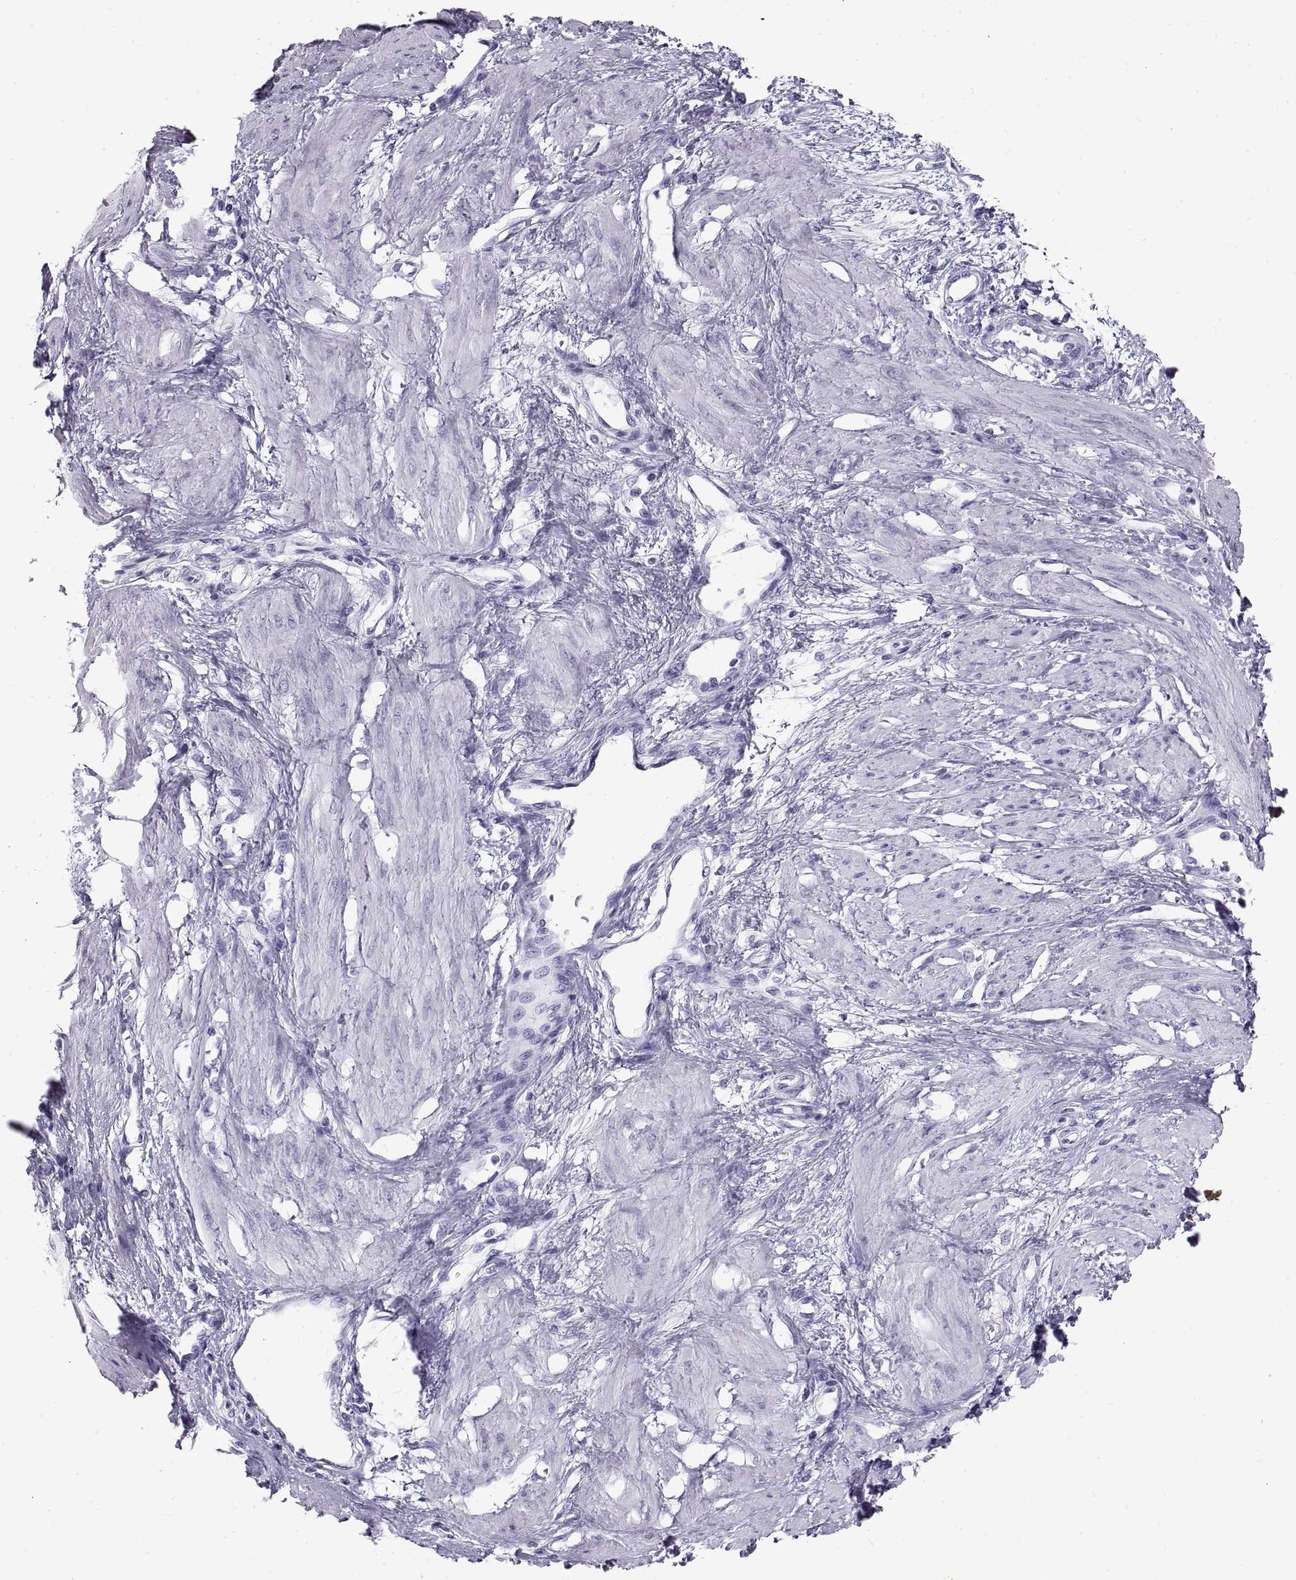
{"staining": {"intensity": "negative", "quantity": "none", "location": "none"}, "tissue": "smooth muscle", "cell_type": "Smooth muscle cells", "image_type": "normal", "snomed": [{"axis": "morphology", "description": "Normal tissue, NOS"}, {"axis": "topography", "description": "Smooth muscle"}, {"axis": "topography", "description": "Uterus"}], "caption": "High power microscopy photomicrograph of an immunohistochemistry micrograph of normal smooth muscle, revealing no significant positivity in smooth muscle cells.", "gene": "RLBP1", "patient": {"sex": "female", "age": 39}}